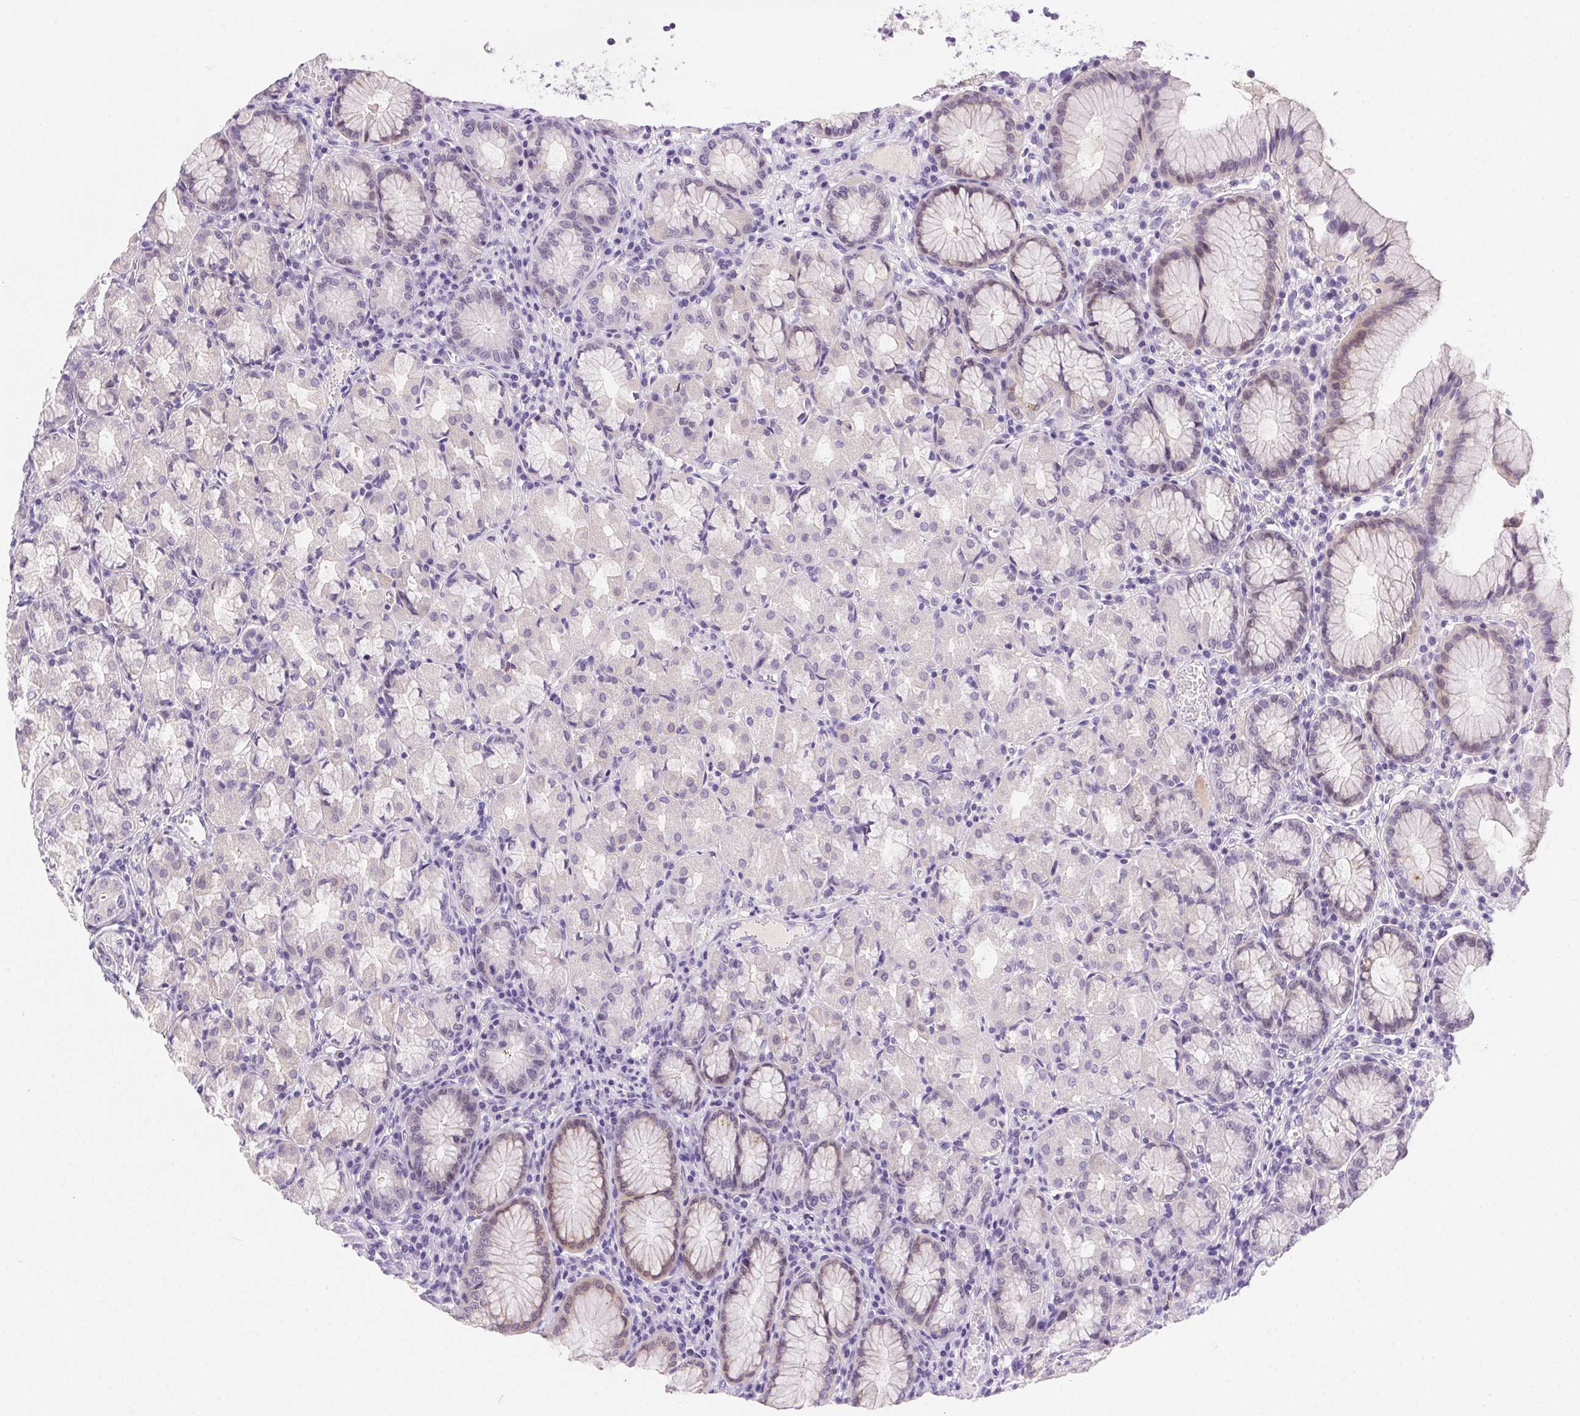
{"staining": {"intensity": "weak", "quantity": "<25%", "location": "cytoplasmic/membranous"}, "tissue": "stomach", "cell_type": "Glandular cells", "image_type": "normal", "snomed": [{"axis": "morphology", "description": "Normal tissue, NOS"}, {"axis": "topography", "description": "Stomach"}], "caption": "Immunohistochemical staining of normal stomach exhibits no significant positivity in glandular cells. The staining was performed using DAB (3,3'-diaminobenzidine) to visualize the protein expression in brown, while the nuclei were stained in blue with hematoxylin (Magnification: 20x).", "gene": "SSTR4", "patient": {"sex": "male", "age": 55}}